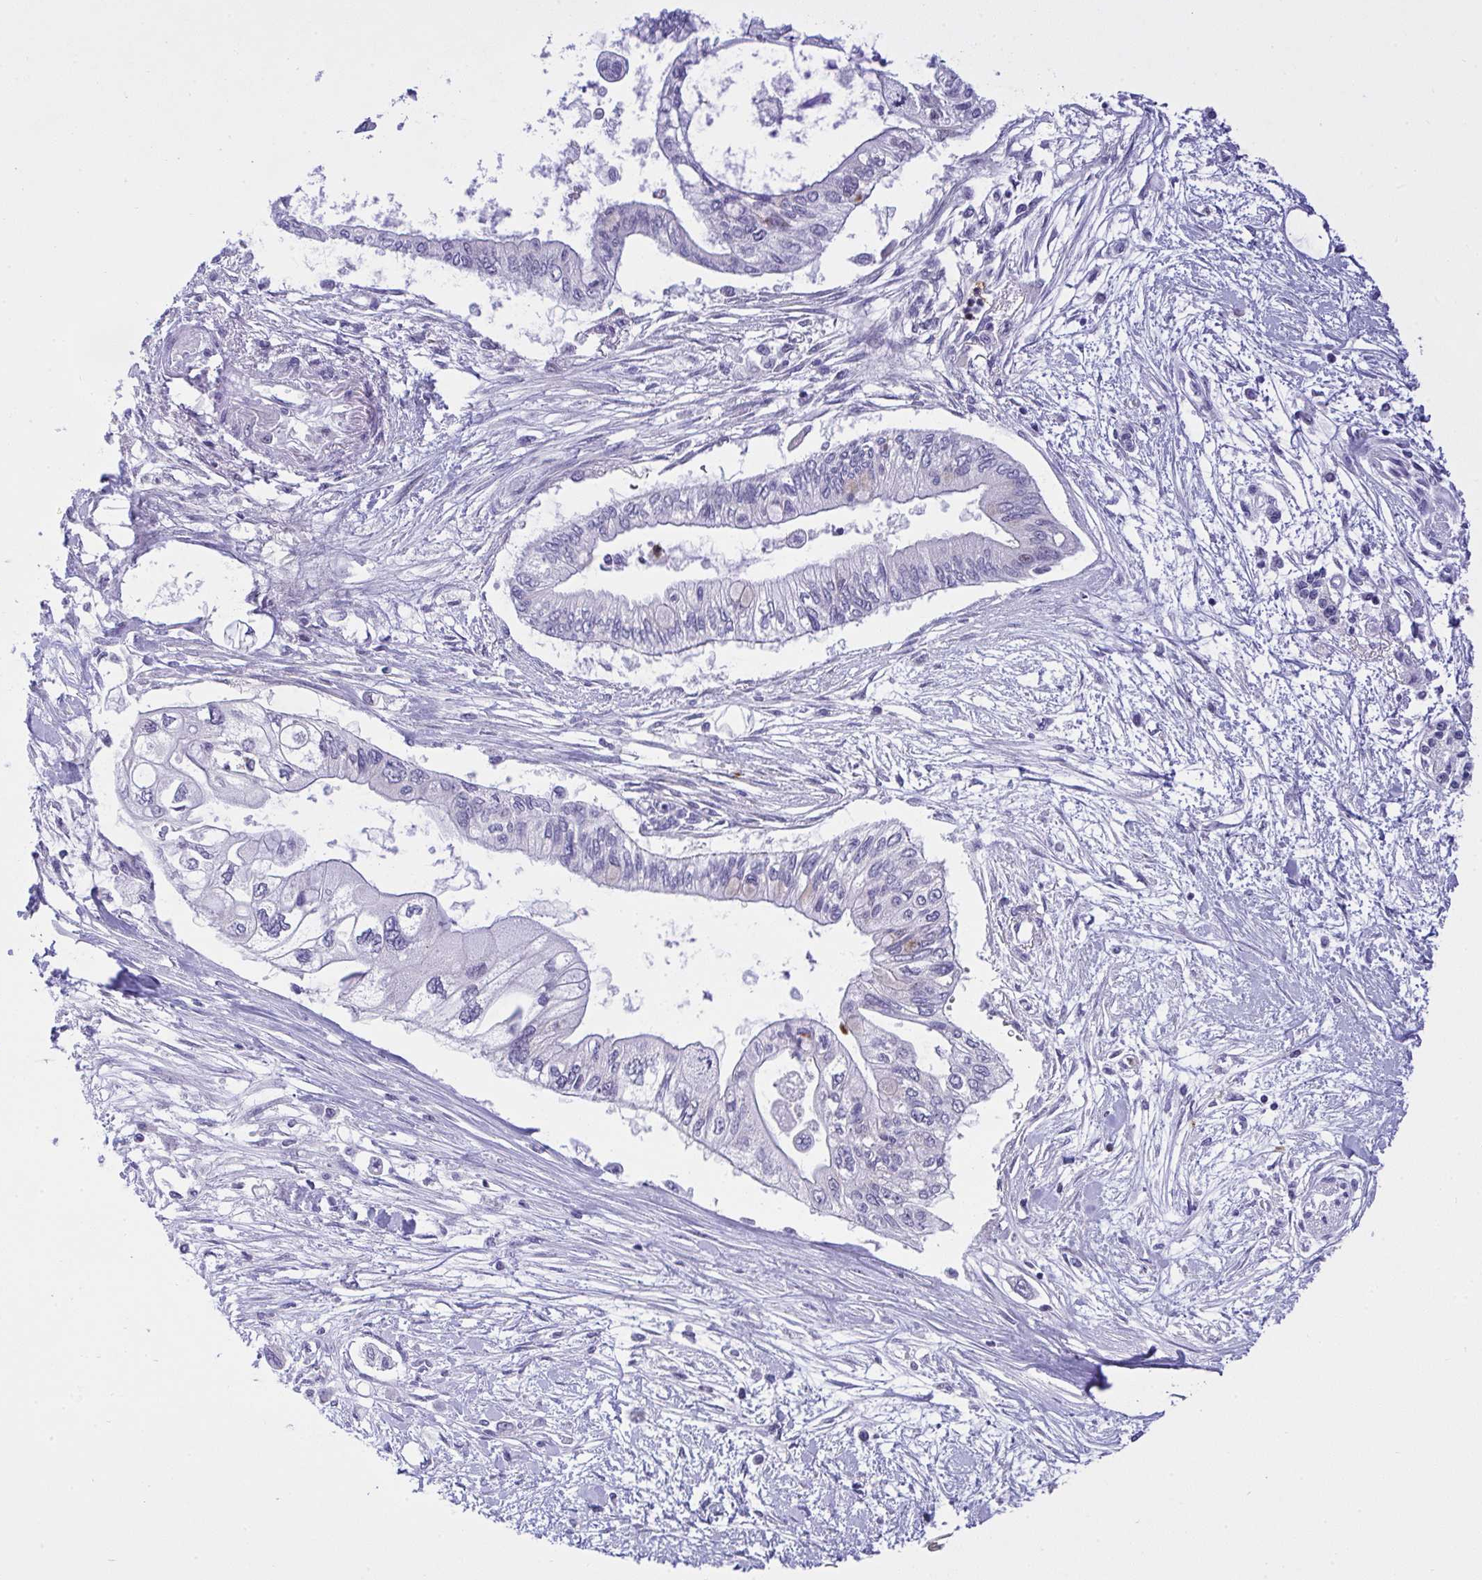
{"staining": {"intensity": "negative", "quantity": "none", "location": "none"}, "tissue": "pancreatic cancer", "cell_type": "Tumor cells", "image_type": "cancer", "snomed": [{"axis": "morphology", "description": "Adenocarcinoma, NOS"}, {"axis": "topography", "description": "Pancreas"}], "caption": "This is an immunohistochemistry (IHC) photomicrograph of pancreatic adenocarcinoma. There is no positivity in tumor cells.", "gene": "ZNF554", "patient": {"sex": "female", "age": 77}}